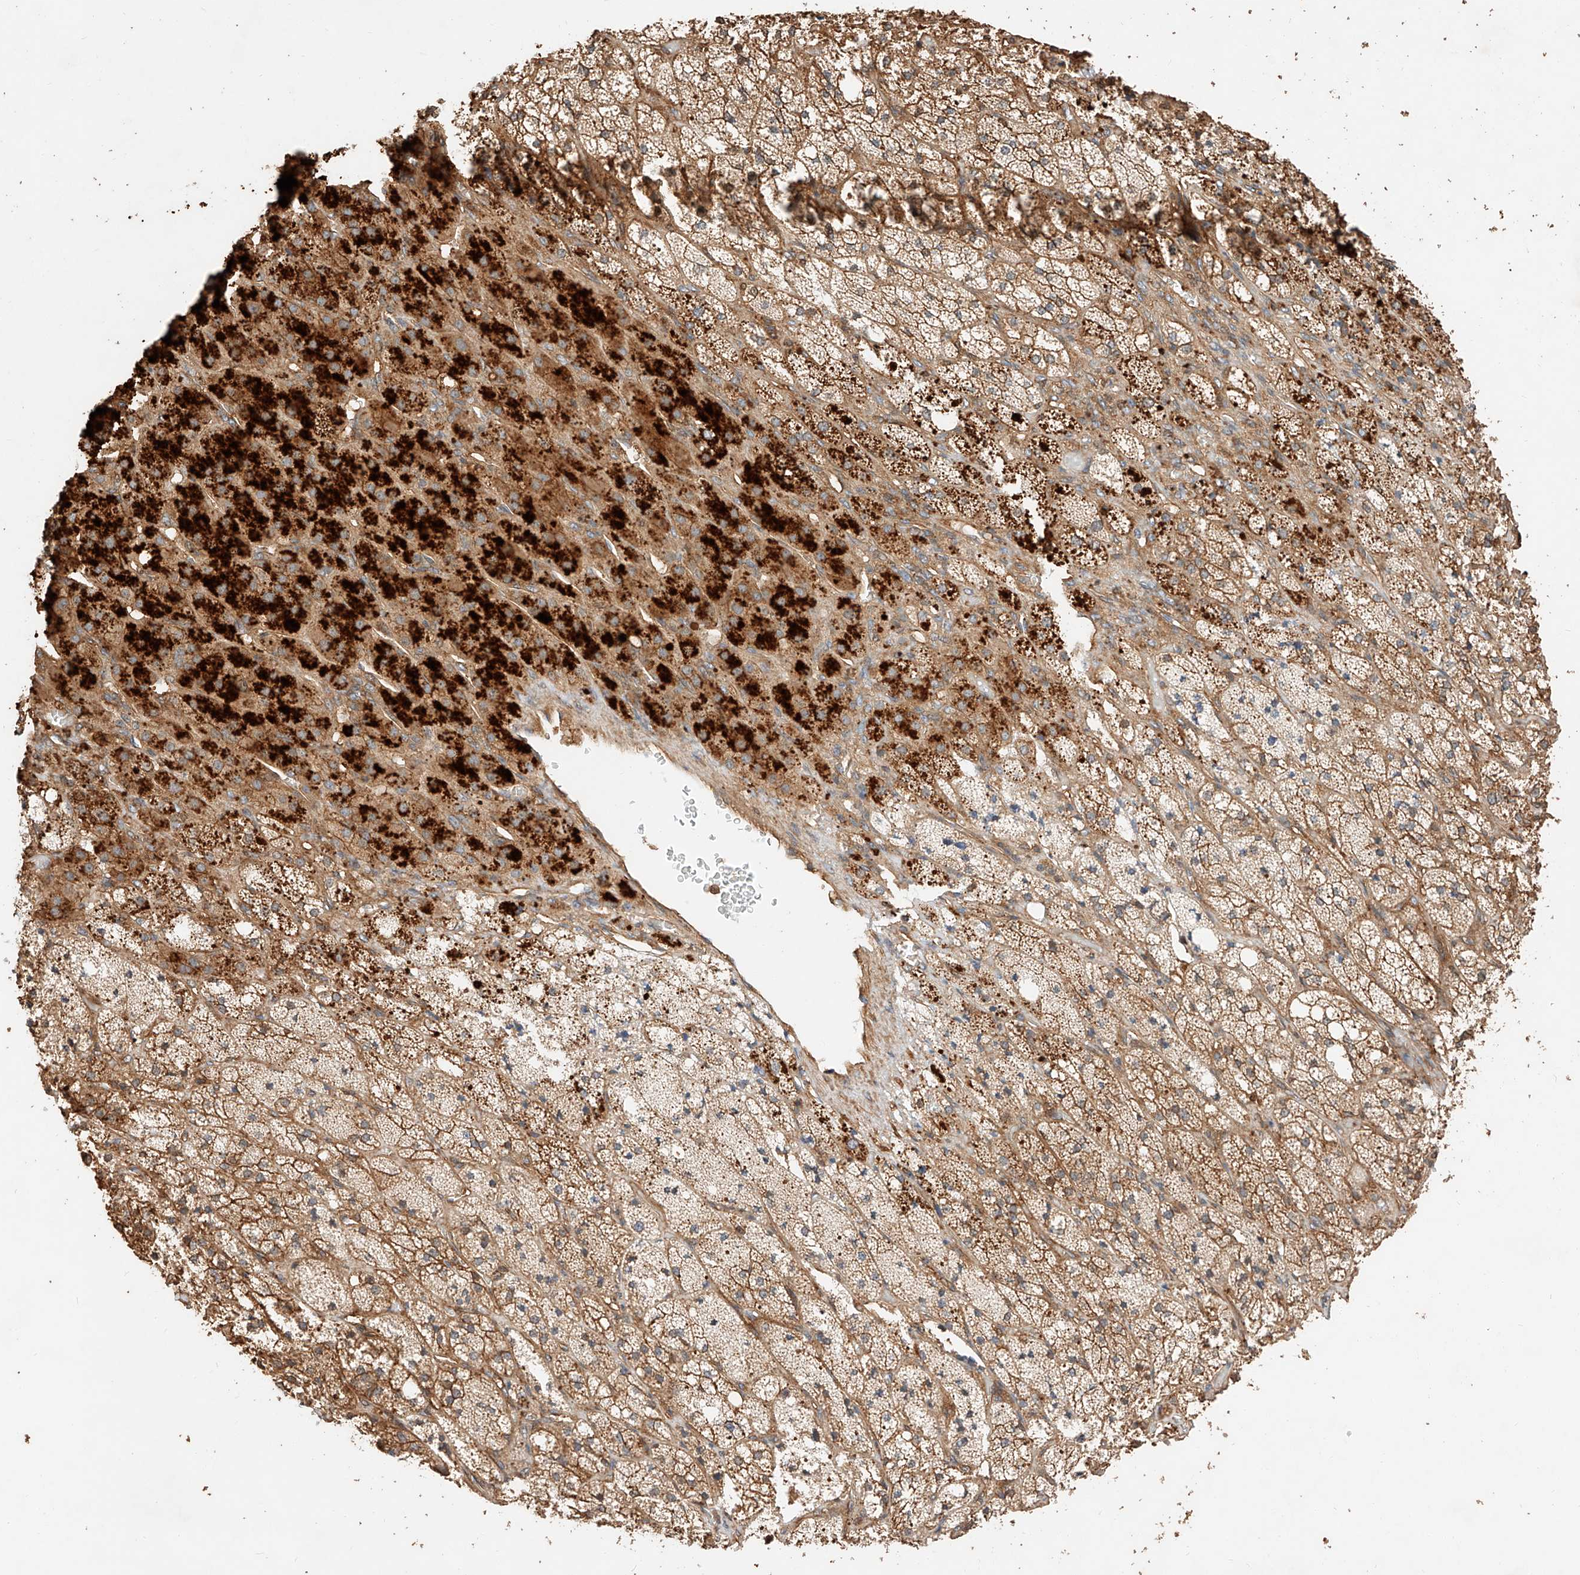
{"staining": {"intensity": "strong", "quantity": ">75%", "location": "cytoplasmic/membranous"}, "tissue": "adrenal gland", "cell_type": "Glandular cells", "image_type": "normal", "snomed": [{"axis": "morphology", "description": "Normal tissue, NOS"}, {"axis": "topography", "description": "Adrenal gland"}], "caption": "Glandular cells exhibit strong cytoplasmic/membranous expression in approximately >75% of cells in normal adrenal gland. (IHC, brightfield microscopy, high magnification).", "gene": "GHDC", "patient": {"sex": "male", "age": 61}}